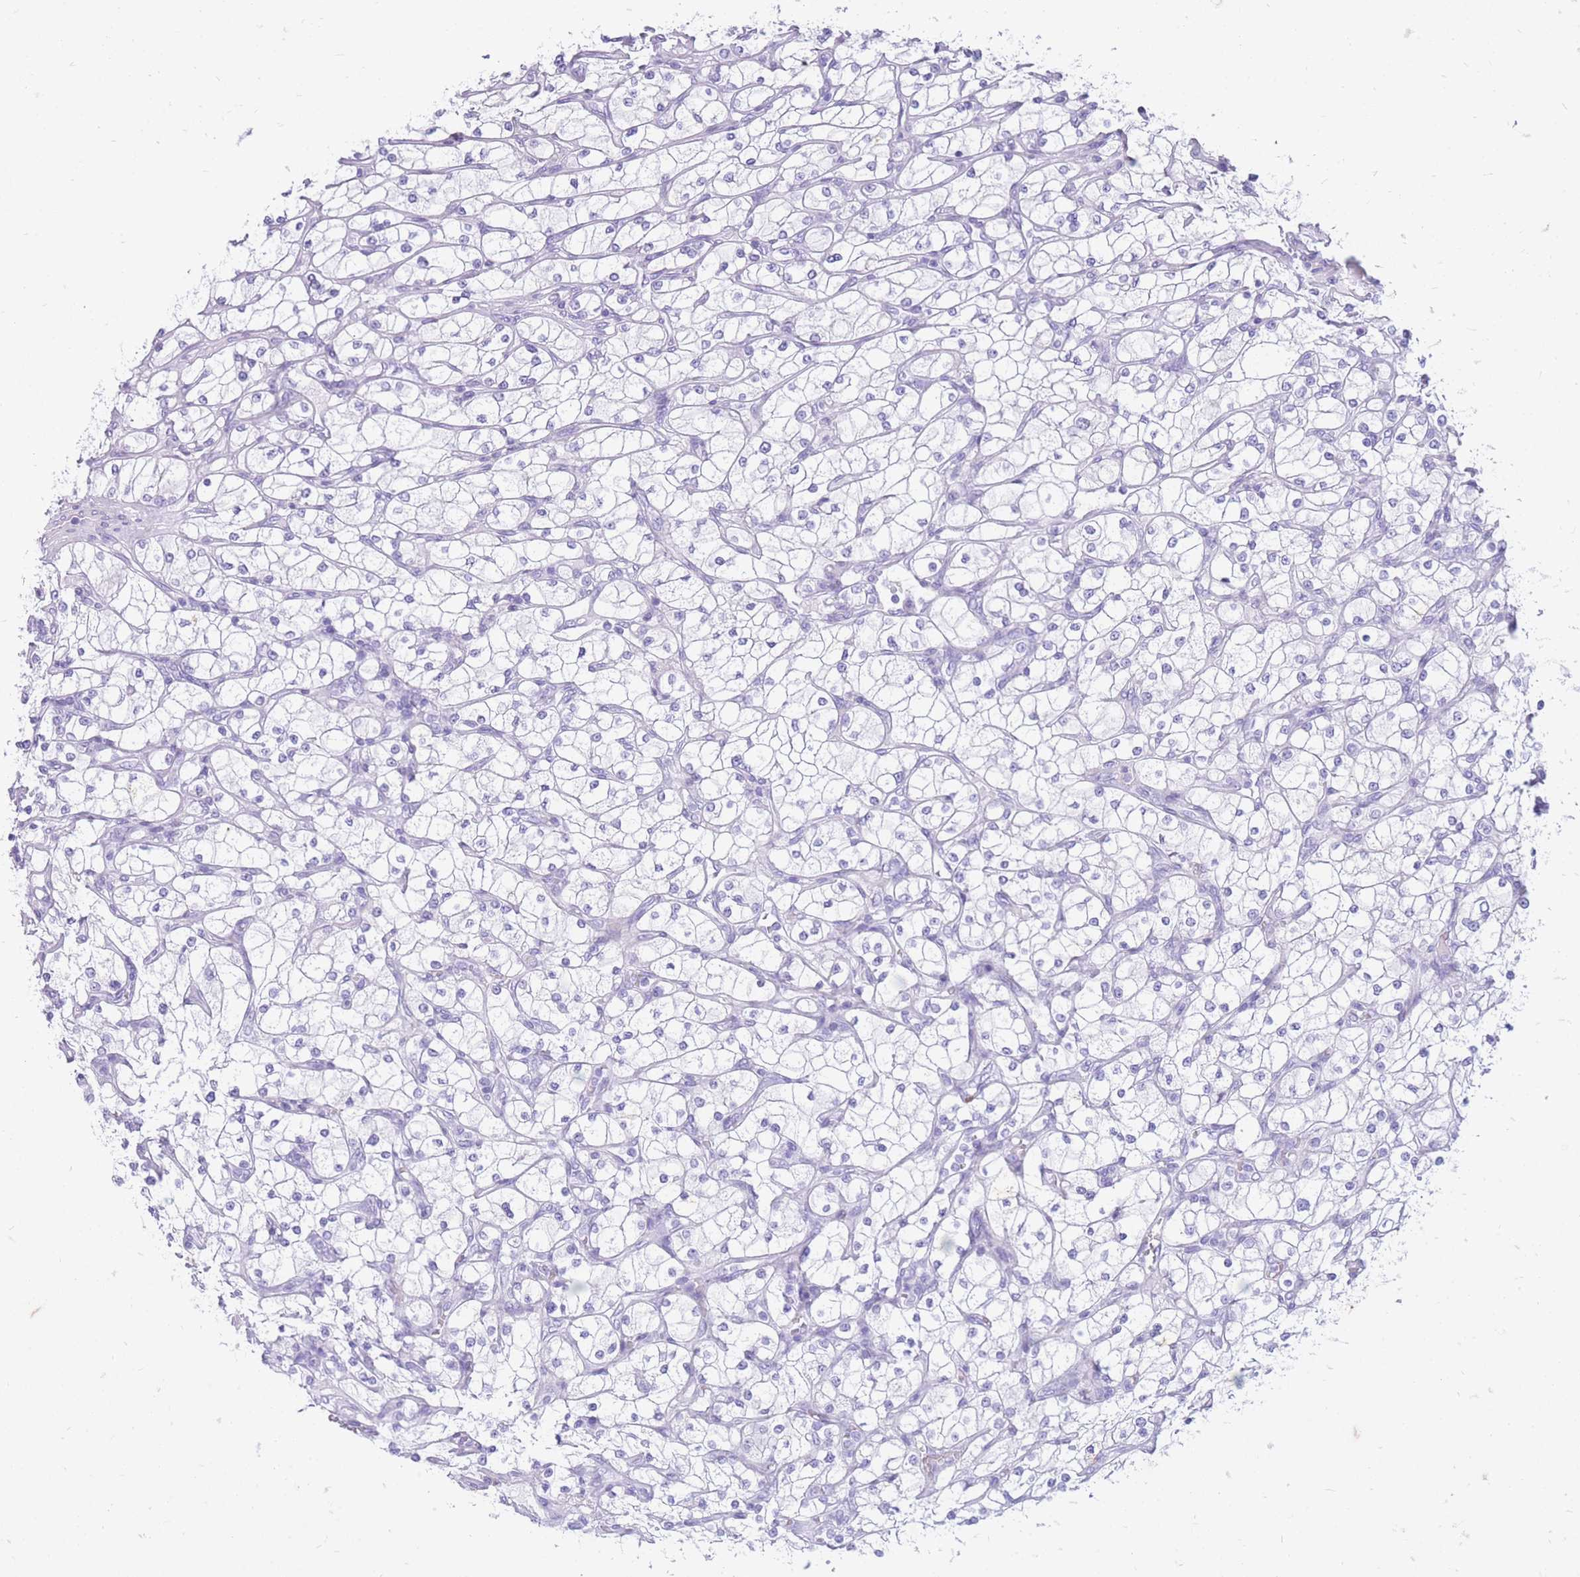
{"staining": {"intensity": "negative", "quantity": "none", "location": "none"}, "tissue": "renal cancer", "cell_type": "Tumor cells", "image_type": "cancer", "snomed": [{"axis": "morphology", "description": "Adenocarcinoma, NOS"}, {"axis": "topography", "description": "Kidney"}], "caption": "Histopathology image shows no significant protein positivity in tumor cells of adenocarcinoma (renal).", "gene": "ZFP37", "patient": {"sex": "male", "age": 80}}